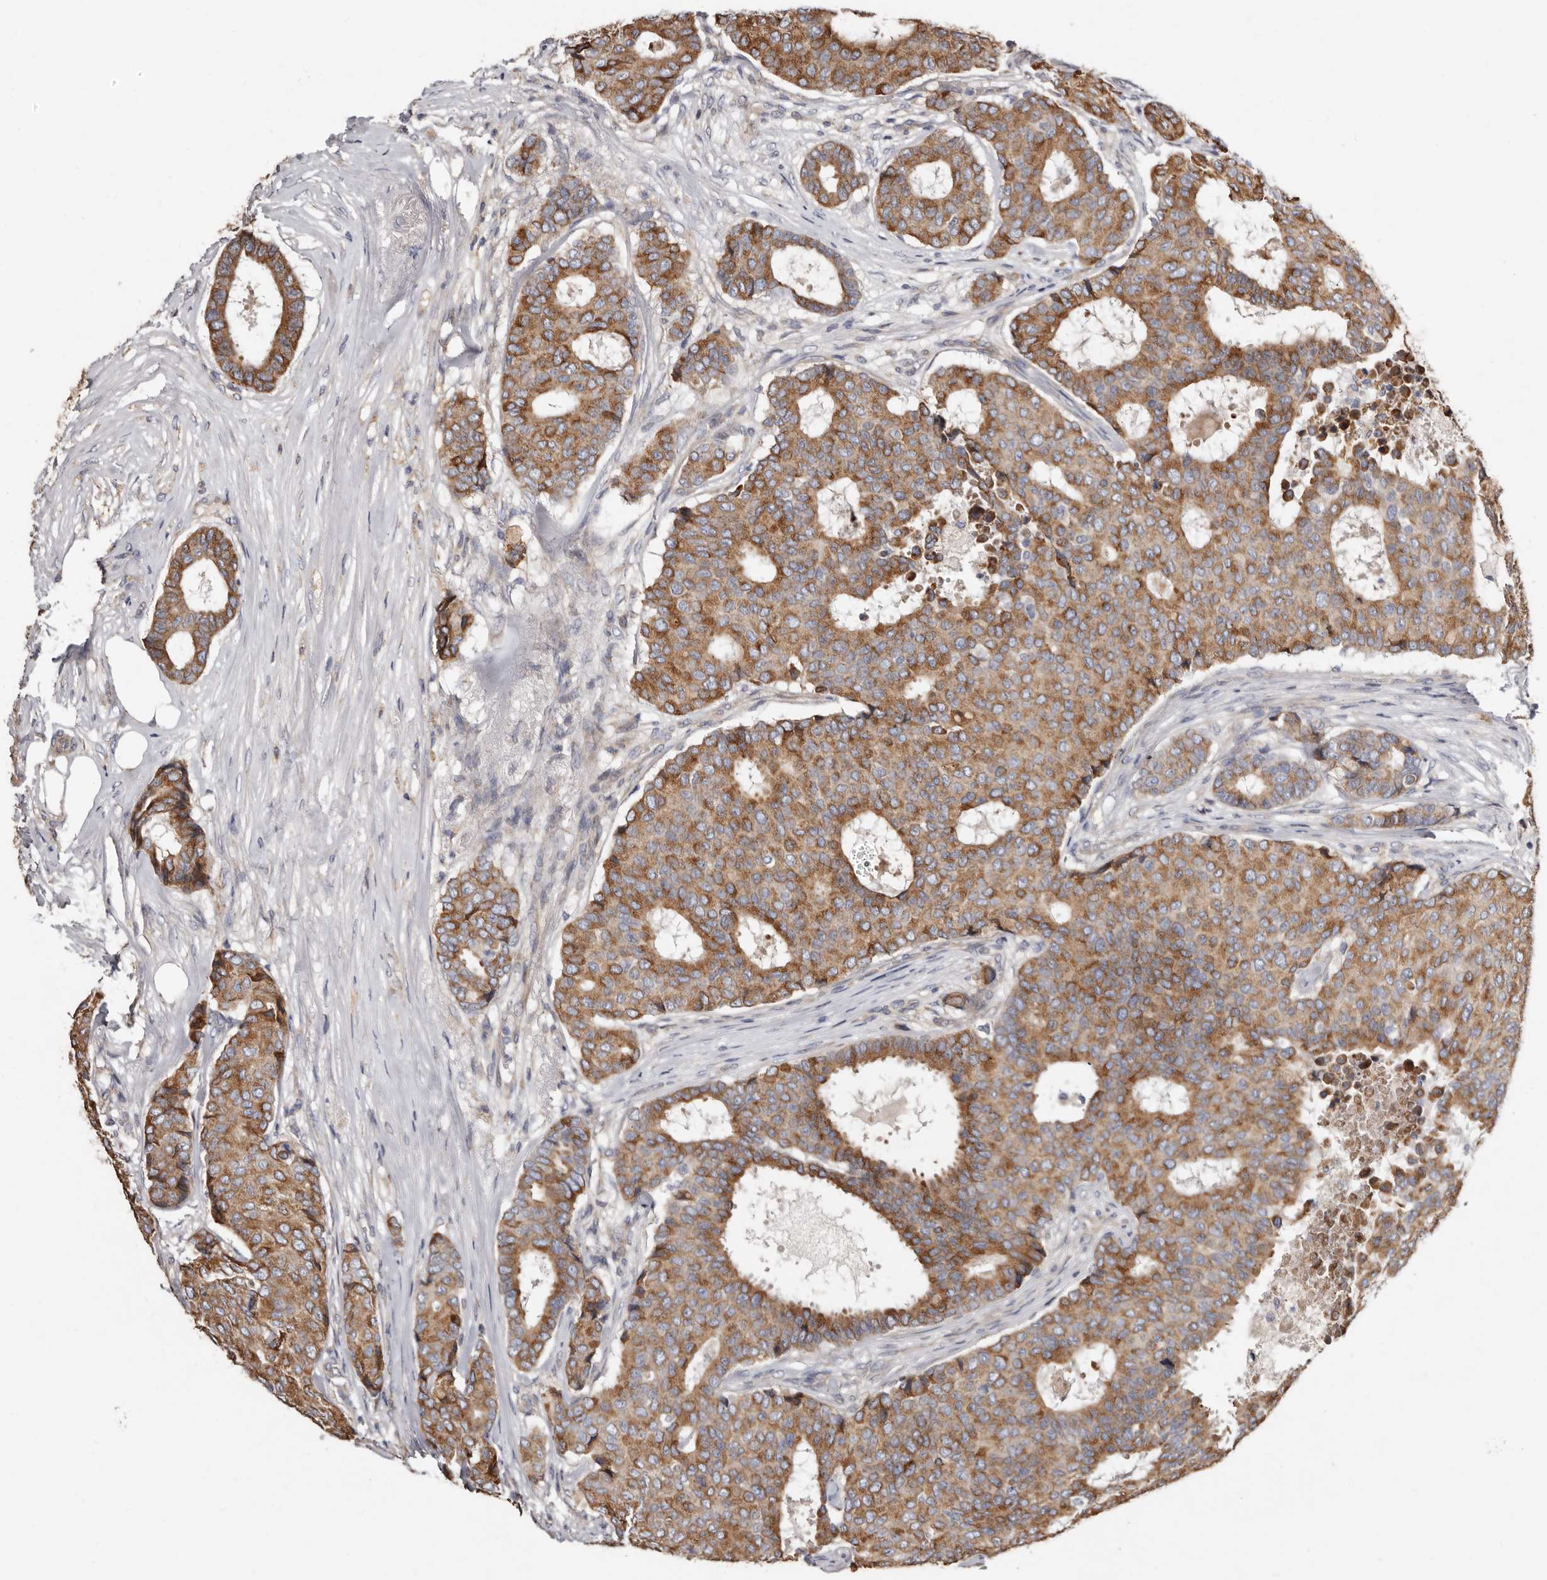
{"staining": {"intensity": "moderate", "quantity": ">75%", "location": "cytoplasmic/membranous"}, "tissue": "breast cancer", "cell_type": "Tumor cells", "image_type": "cancer", "snomed": [{"axis": "morphology", "description": "Duct carcinoma"}, {"axis": "topography", "description": "Breast"}], "caption": "Brown immunohistochemical staining in breast infiltrating ductal carcinoma shows moderate cytoplasmic/membranous staining in approximately >75% of tumor cells. (DAB = brown stain, brightfield microscopy at high magnification).", "gene": "ASIC5", "patient": {"sex": "female", "age": 75}}